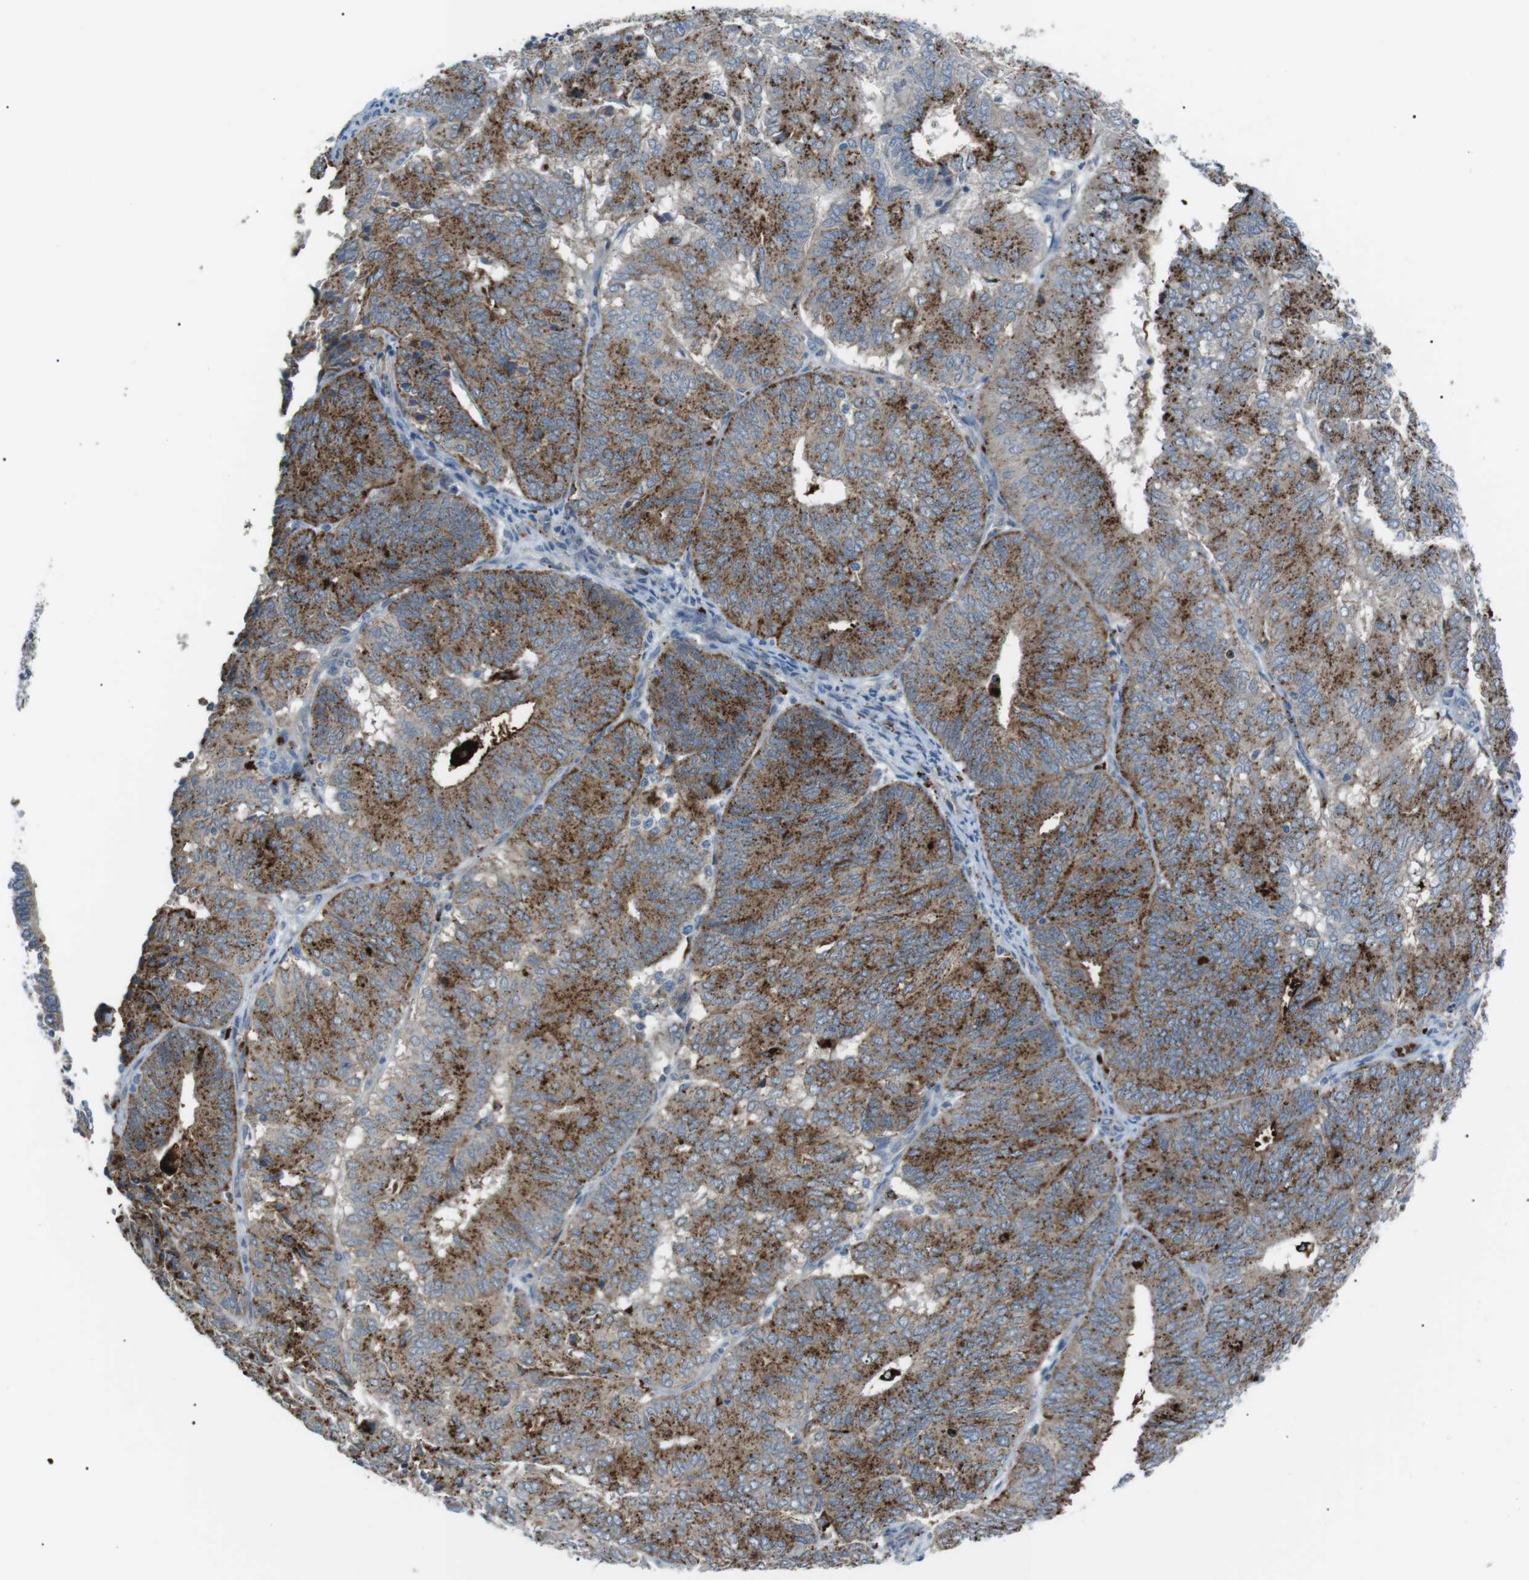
{"staining": {"intensity": "moderate", "quantity": ">75%", "location": "cytoplasmic/membranous"}, "tissue": "endometrial cancer", "cell_type": "Tumor cells", "image_type": "cancer", "snomed": [{"axis": "morphology", "description": "Adenocarcinoma, NOS"}, {"axis": "topography", "description": "Uterus"}], "caption": "Endometrial adenocarcinoma tissue reveals moderate cytoplasmic/membranous staining in about >75% of tumor cells, visualized by immunohistochemistry.", "gene": "B4GALNT2", "patient": {"sex": "female", "age": 60}}